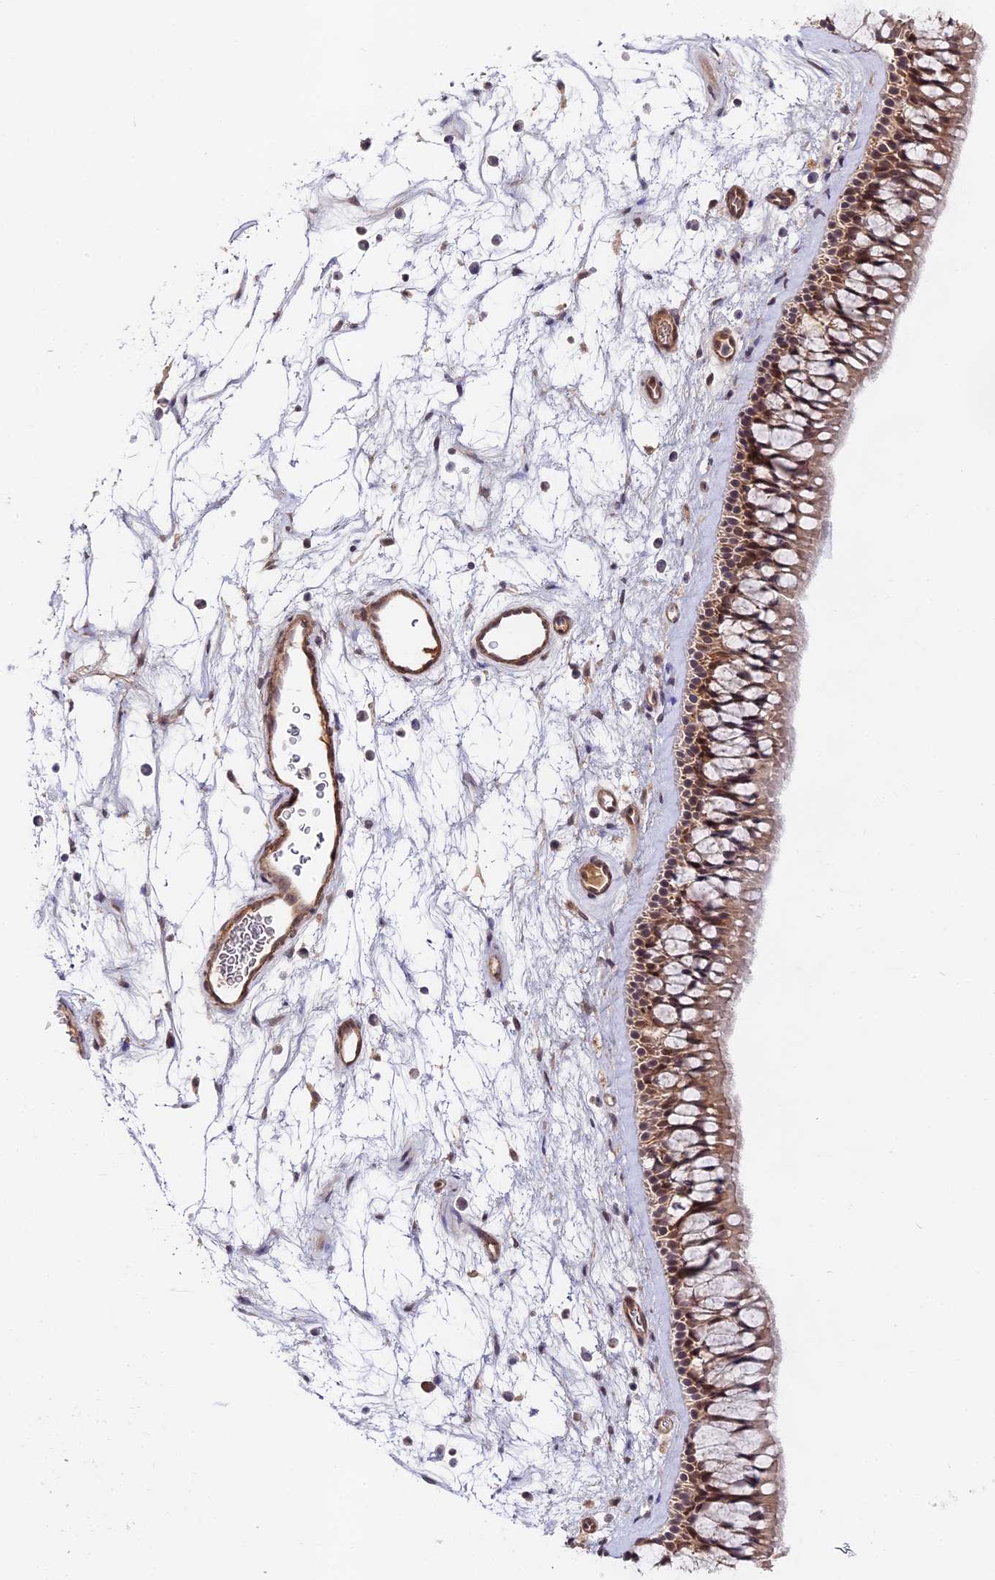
{"staining": {"intensity": "moderate", "quantity": ">75%", "location": "cytoplasmic/membranous,nuclear"}, "tissue": "nasopharynx", "cell_type": "Respiratory epithelial cells", "image_type": "normal", "snomed": [{"axis": "morphology", "description": "Normal tissue, NOS"}, {"axis": "topography", "description": "Nasopharynx"}], "caption": "Nasopharynx stained for a protein (brown) exhibits moderate cytoplasmic/membranous,nuclear positive staining in approximately >75% of respiratory epithelial cells.", "gene": "IMPACT", "patient": {"sex": "male", "age": 64}}